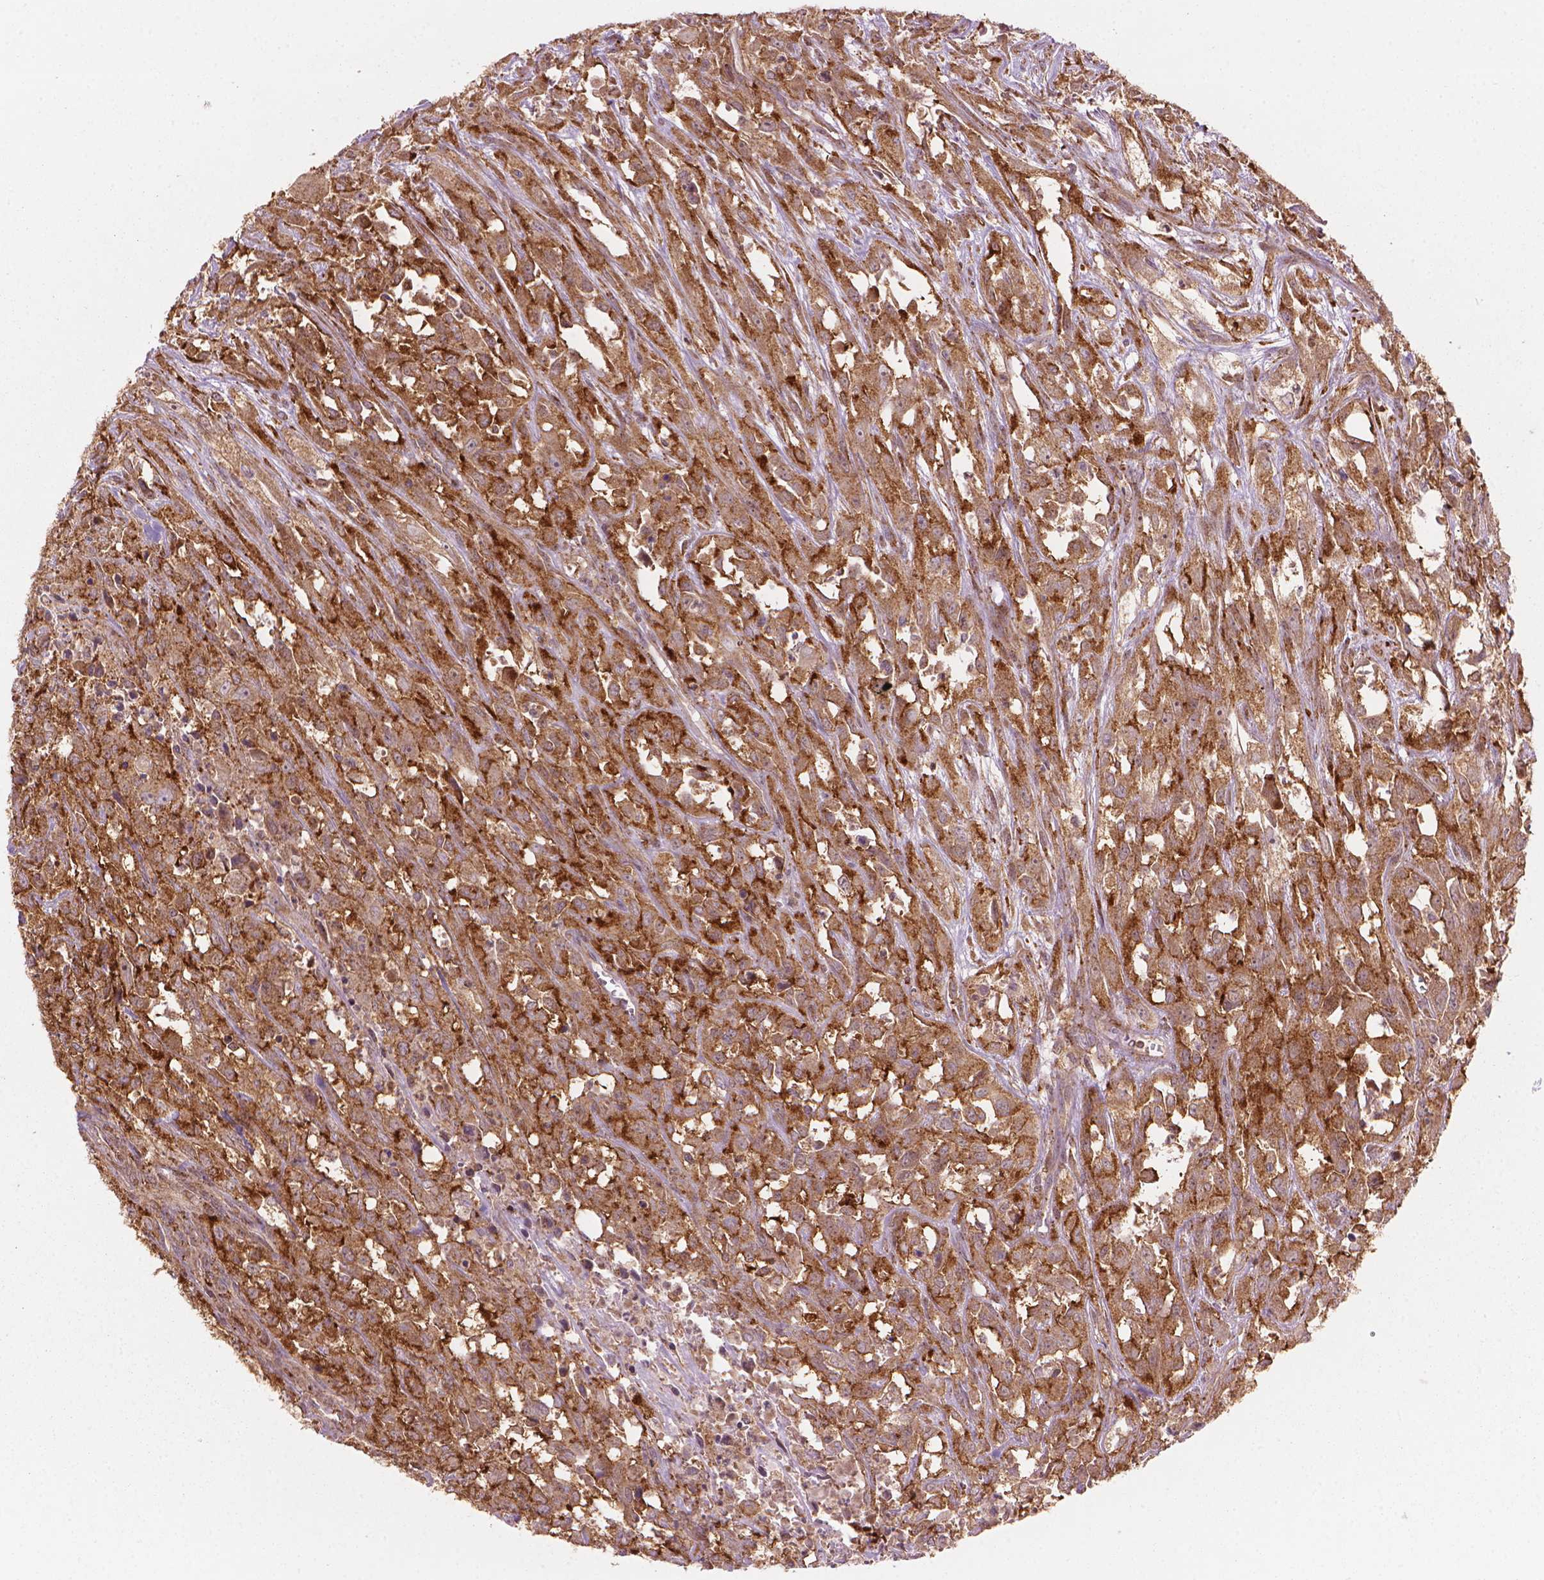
{"staining": {"intensity": "moderate", "quantity": ">75%", "location": "cytoplasmic/membranous"}, "tissue": "urothelial cancer", "cell_type": "Tumor cells", "image_type": "cancer", "snomed": [{"axis": "morphology", "description": "Urothelial carcinoma, High grade"}, {"axis": "topography", "description": "Urinary bladder"}], "caption": "Brown immunohistochemical staining in urothelial cancer reveals moderate cytoplasmic/membranous staining in about >75% of tumor cells.", "gene": "VARS2", "patient": {"sex": "male", "age": 67}}